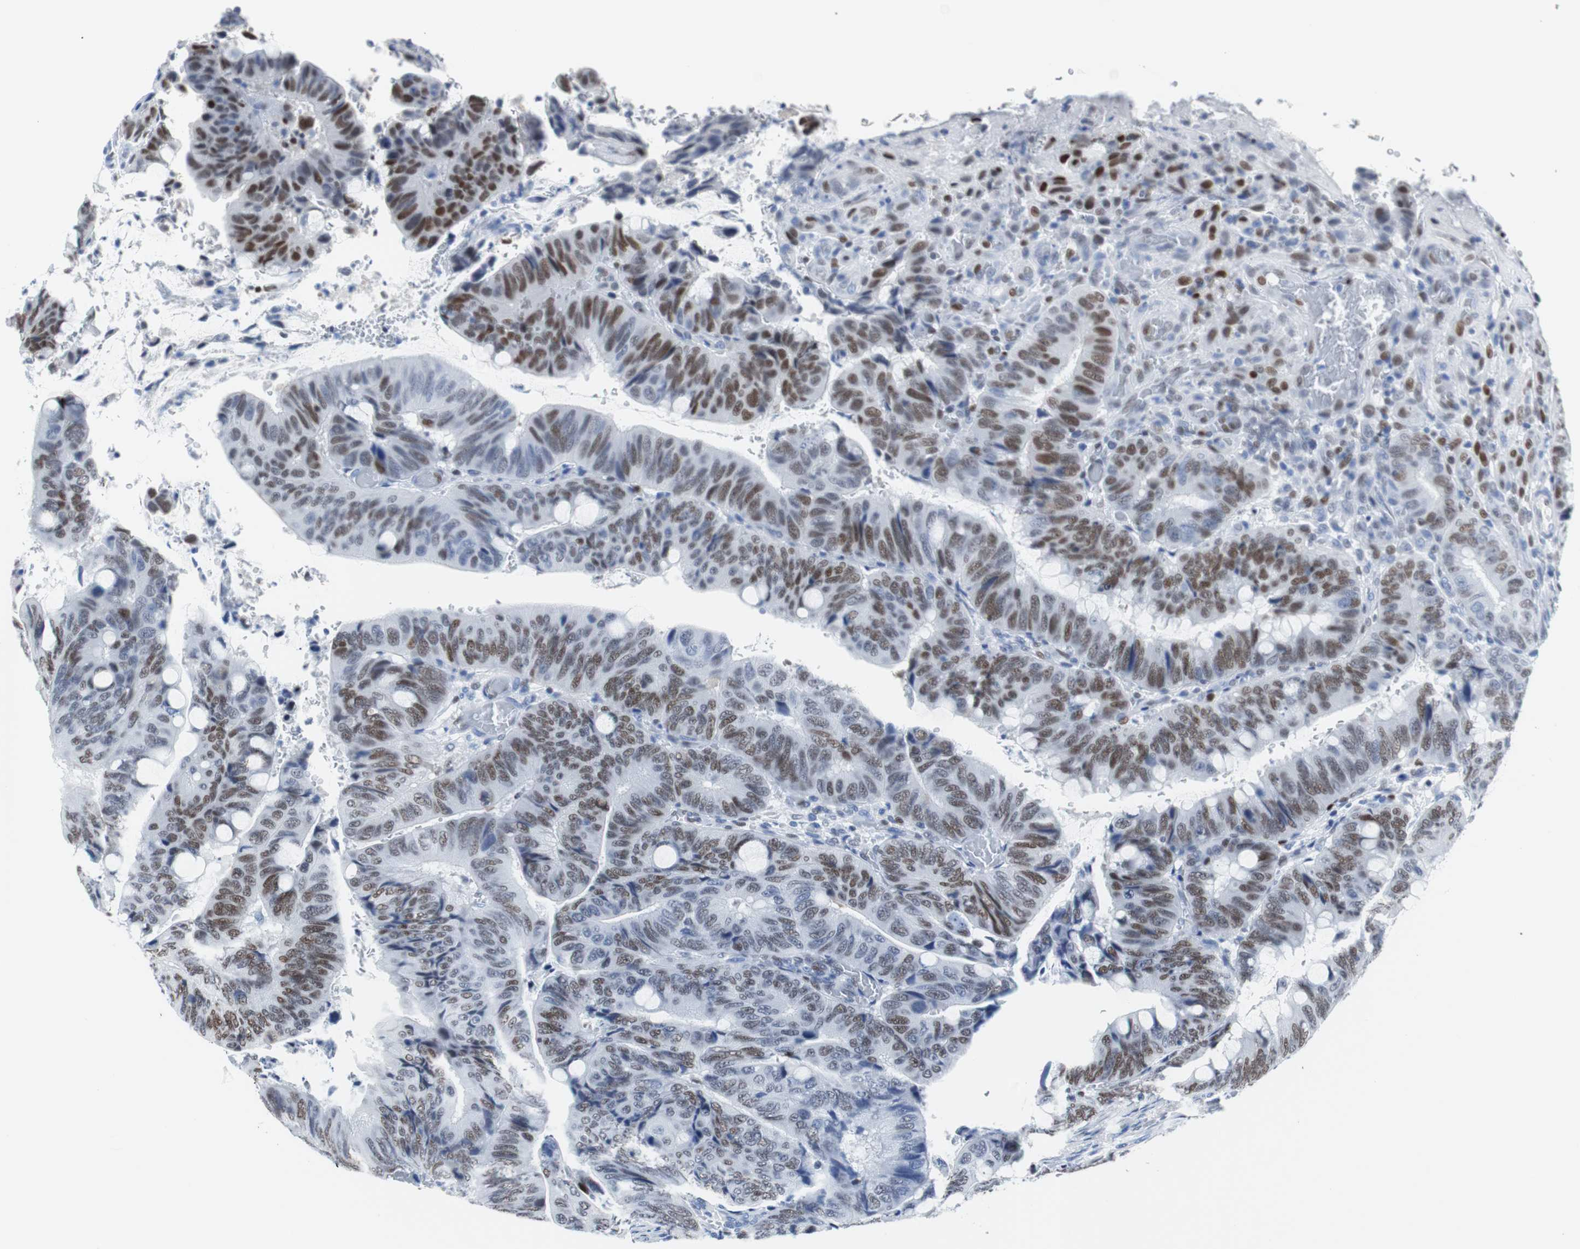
{"staining": {"intensity": "moderate", "quantity": ">75%", "location": "nuclear"}, "tissue": "colorectal cancer", "cell_type": "Tumor cells", "image_type": "cancer", "snomed": [{"axis": "morphology", "description": "Normal tissue, NOS"}, {"axis": "morphology", "description": "Adenocarcinoma, NOS"}, {"axis": "topography", "description": "Rectum"}, {"axis": "topography", "description": "Peripheral nerve tissue"}], "caption": "Immunohistochemical staining of human colorectal cancer (adenocarcinoma) shows medium levels of moderate nuclear protein staining in approximately >75% of tumor cells. Immunohistochemistry stains the protein in brown and the nuclei are stained blue.", "gene": "JUN", "patient": {"sex": "male", "age": 92}}